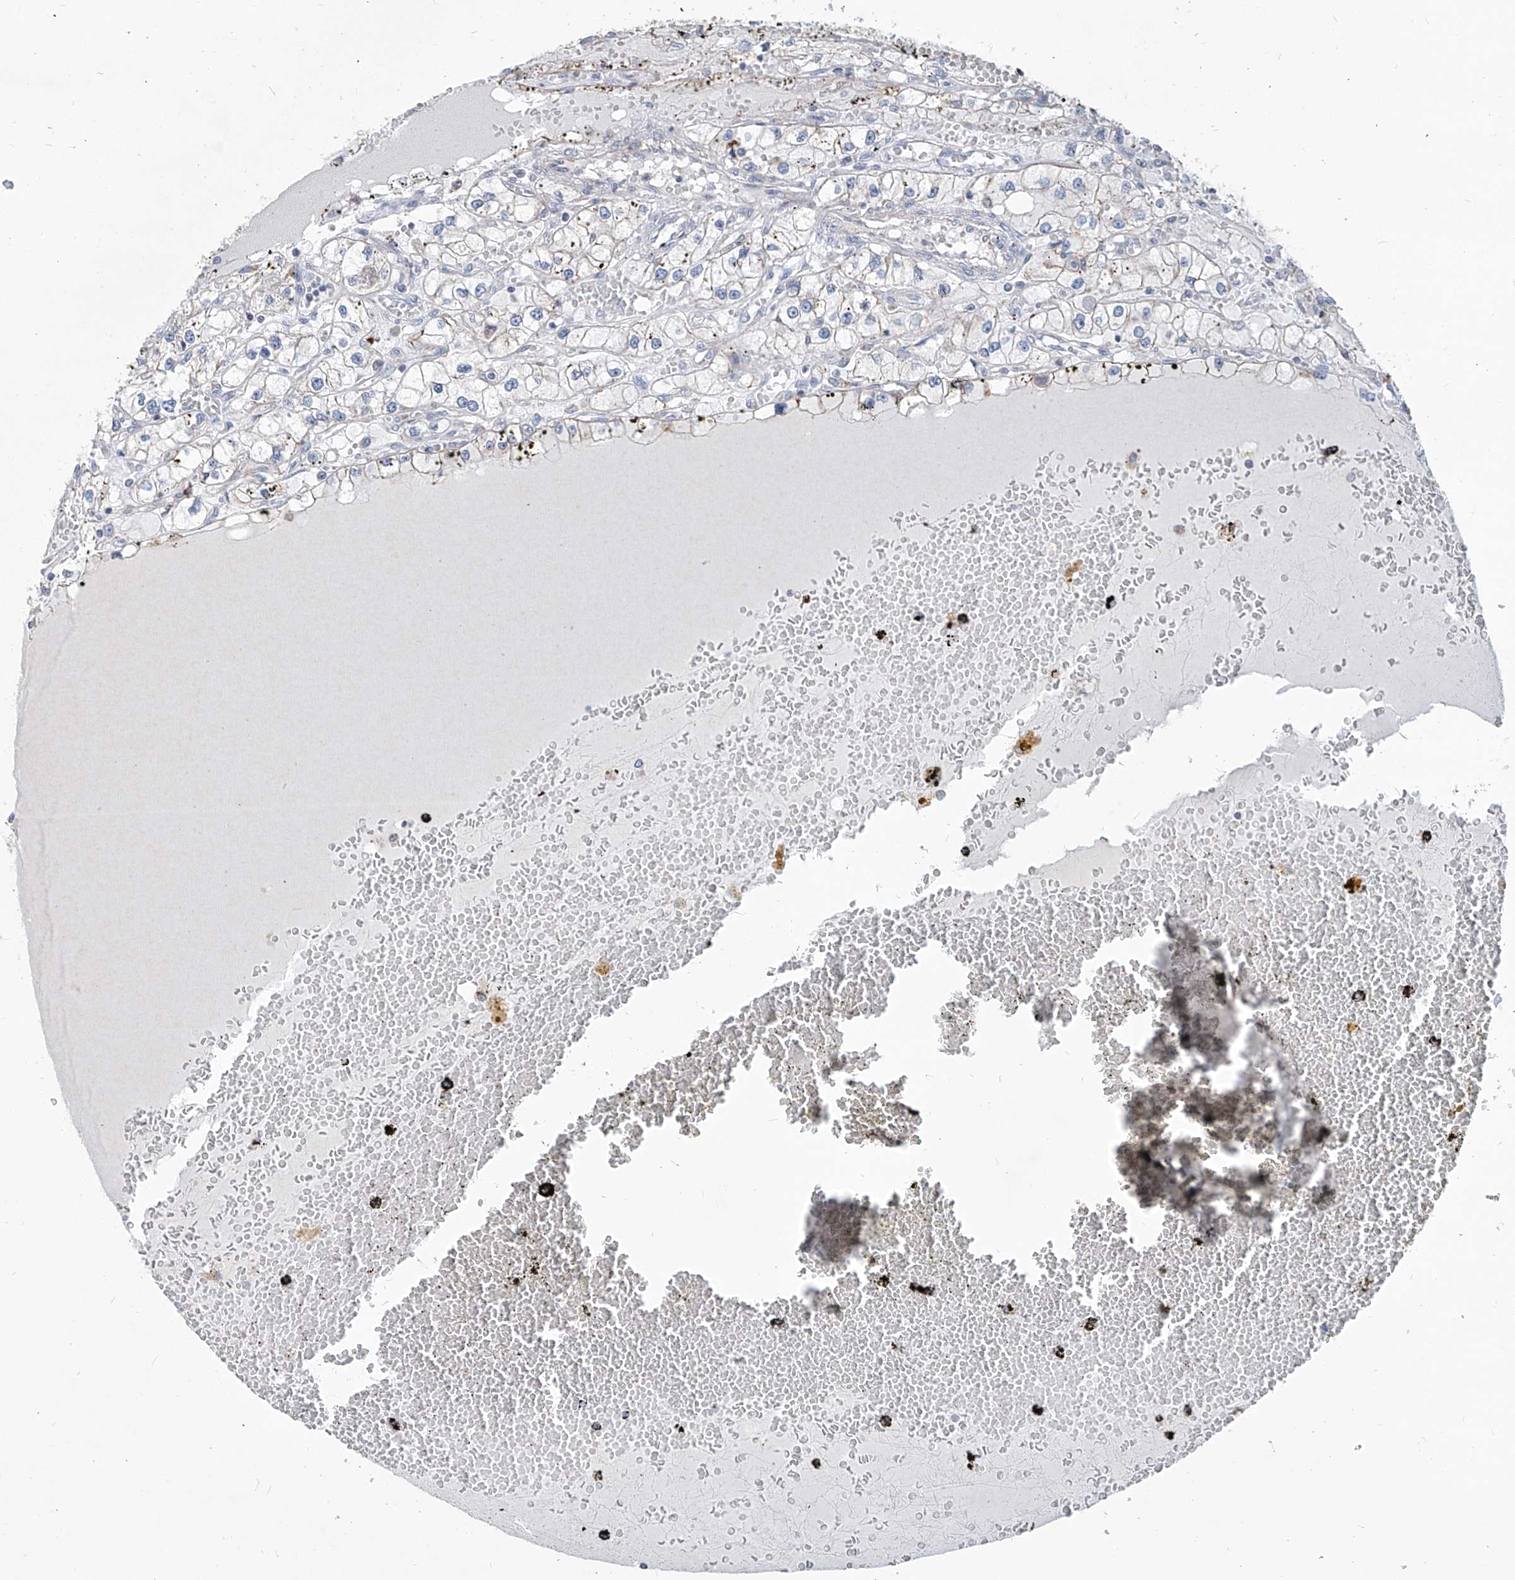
{"staining": {"intensity": "negative", "quantity": "none", "location": "none"}, "tissue": "renal cancer", "cell_type": "Tumor cells", "image_type": "cancer", "snomed": [{"axis": "morphology", "description": "Adenocarcinoma, NOS"}, {"axis": "topography", "description": "Kidney"}], "caption": "Immunohistochemistry histopathology image of renal cancer stained for a protein (brown), which displays no staining in tumor cells. Brightfield microscopy of immunohistochemistry (IHC) stained with DAB (brown) and hematoxylin (blue), captured at high magnification.", "gene": "AGPS", "patient": {"sex": "male", "age": 56}}